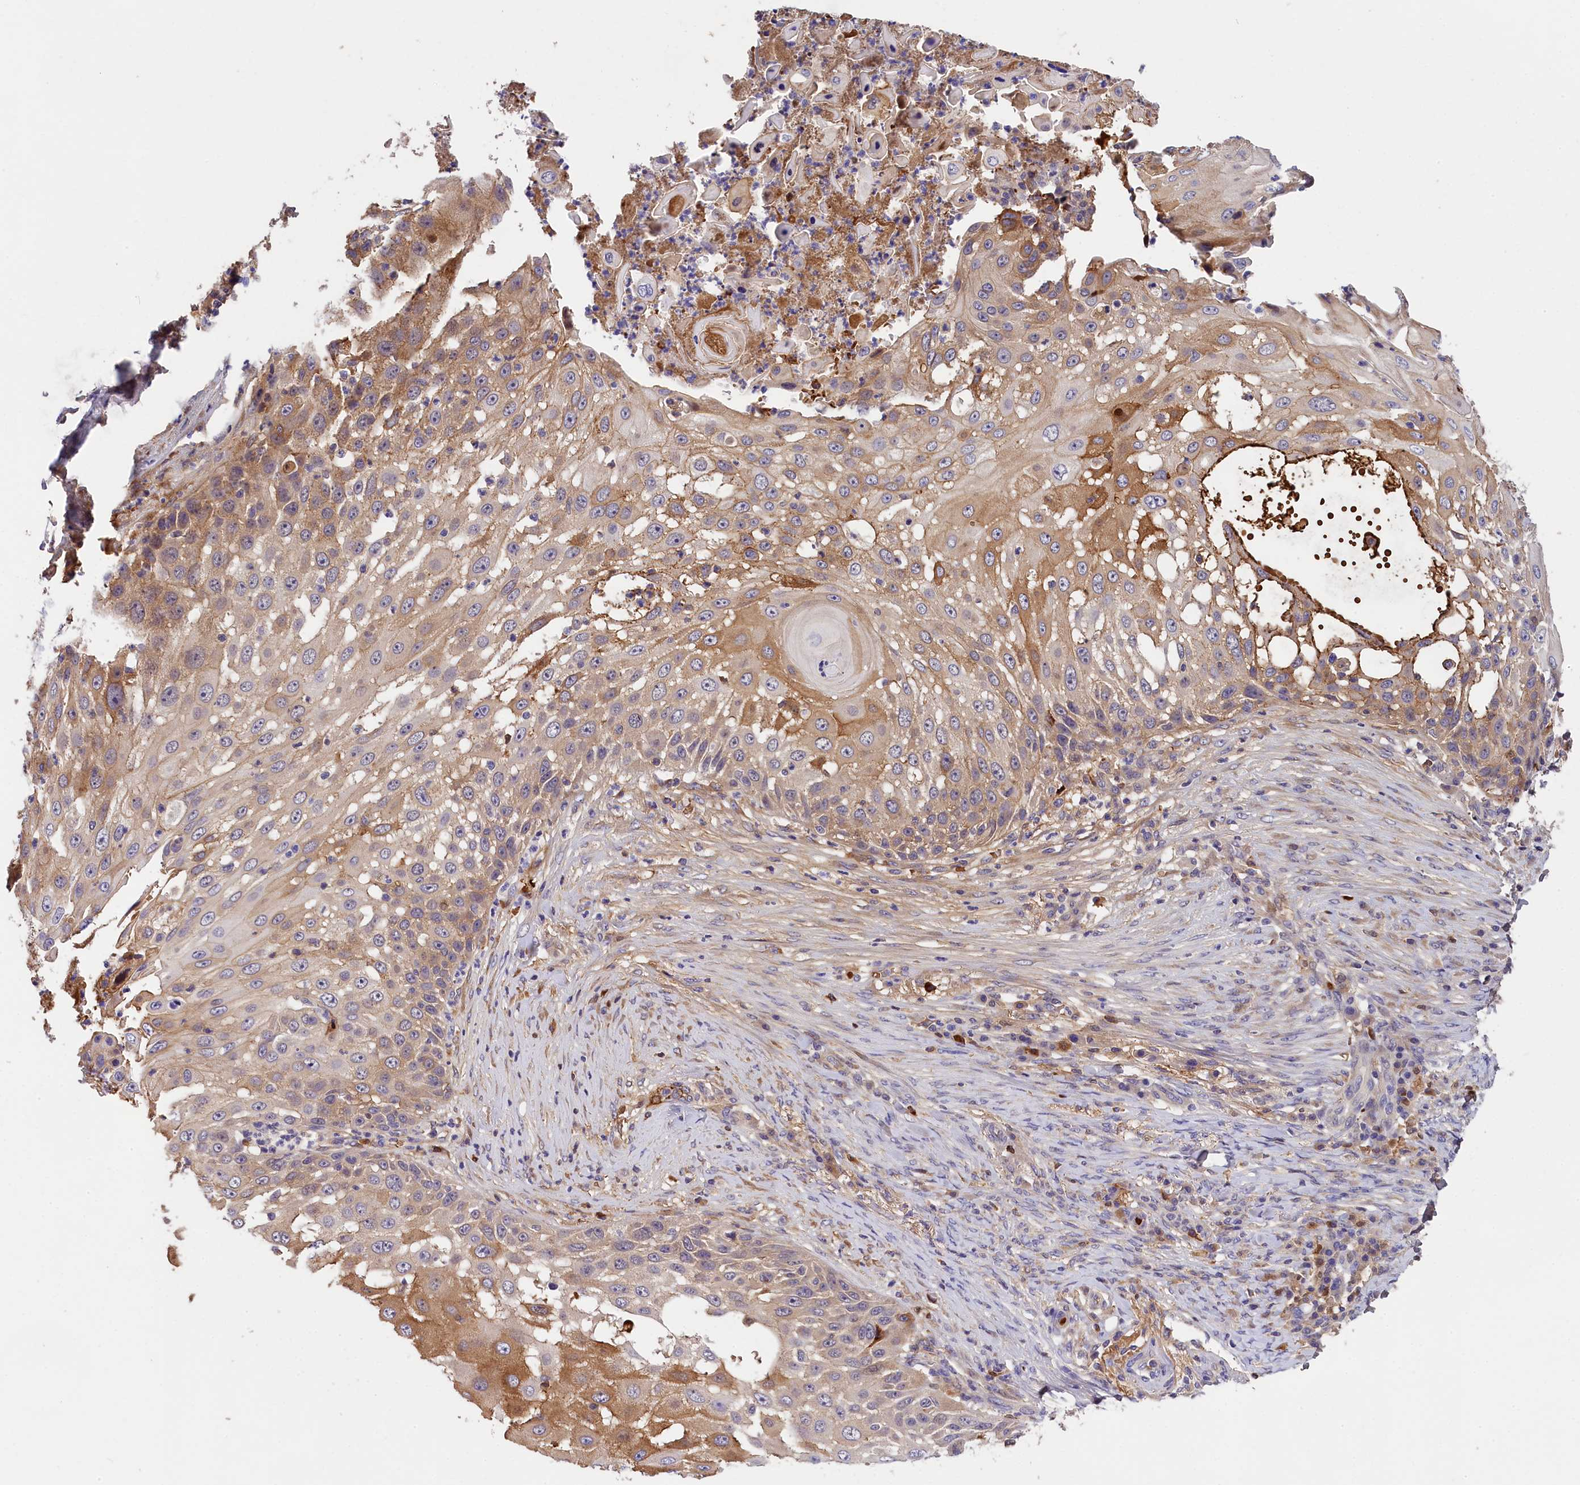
{"staining": {"intensity": "moderate", "quantity": "<25%", "location": "cytoplasmic/membranous"}, "tissue": "skin cancer", "cell_type": "Tumor cells", "image_type": "cancer", "snomed": [{"axis": "morphology", "description": "Squamous cell carcinoma, NOS"}, {"axis": "topography", "description": "Skin"}], "caption": "Squamous cell carcinoma (skin) was stained to show a protein in brown. There is low levels of moderate cytoplasmic/membranous expression in about <25% of tumor cells.", "gene": "PHAF1", "patient": {"sex": "female", "age": 44}}